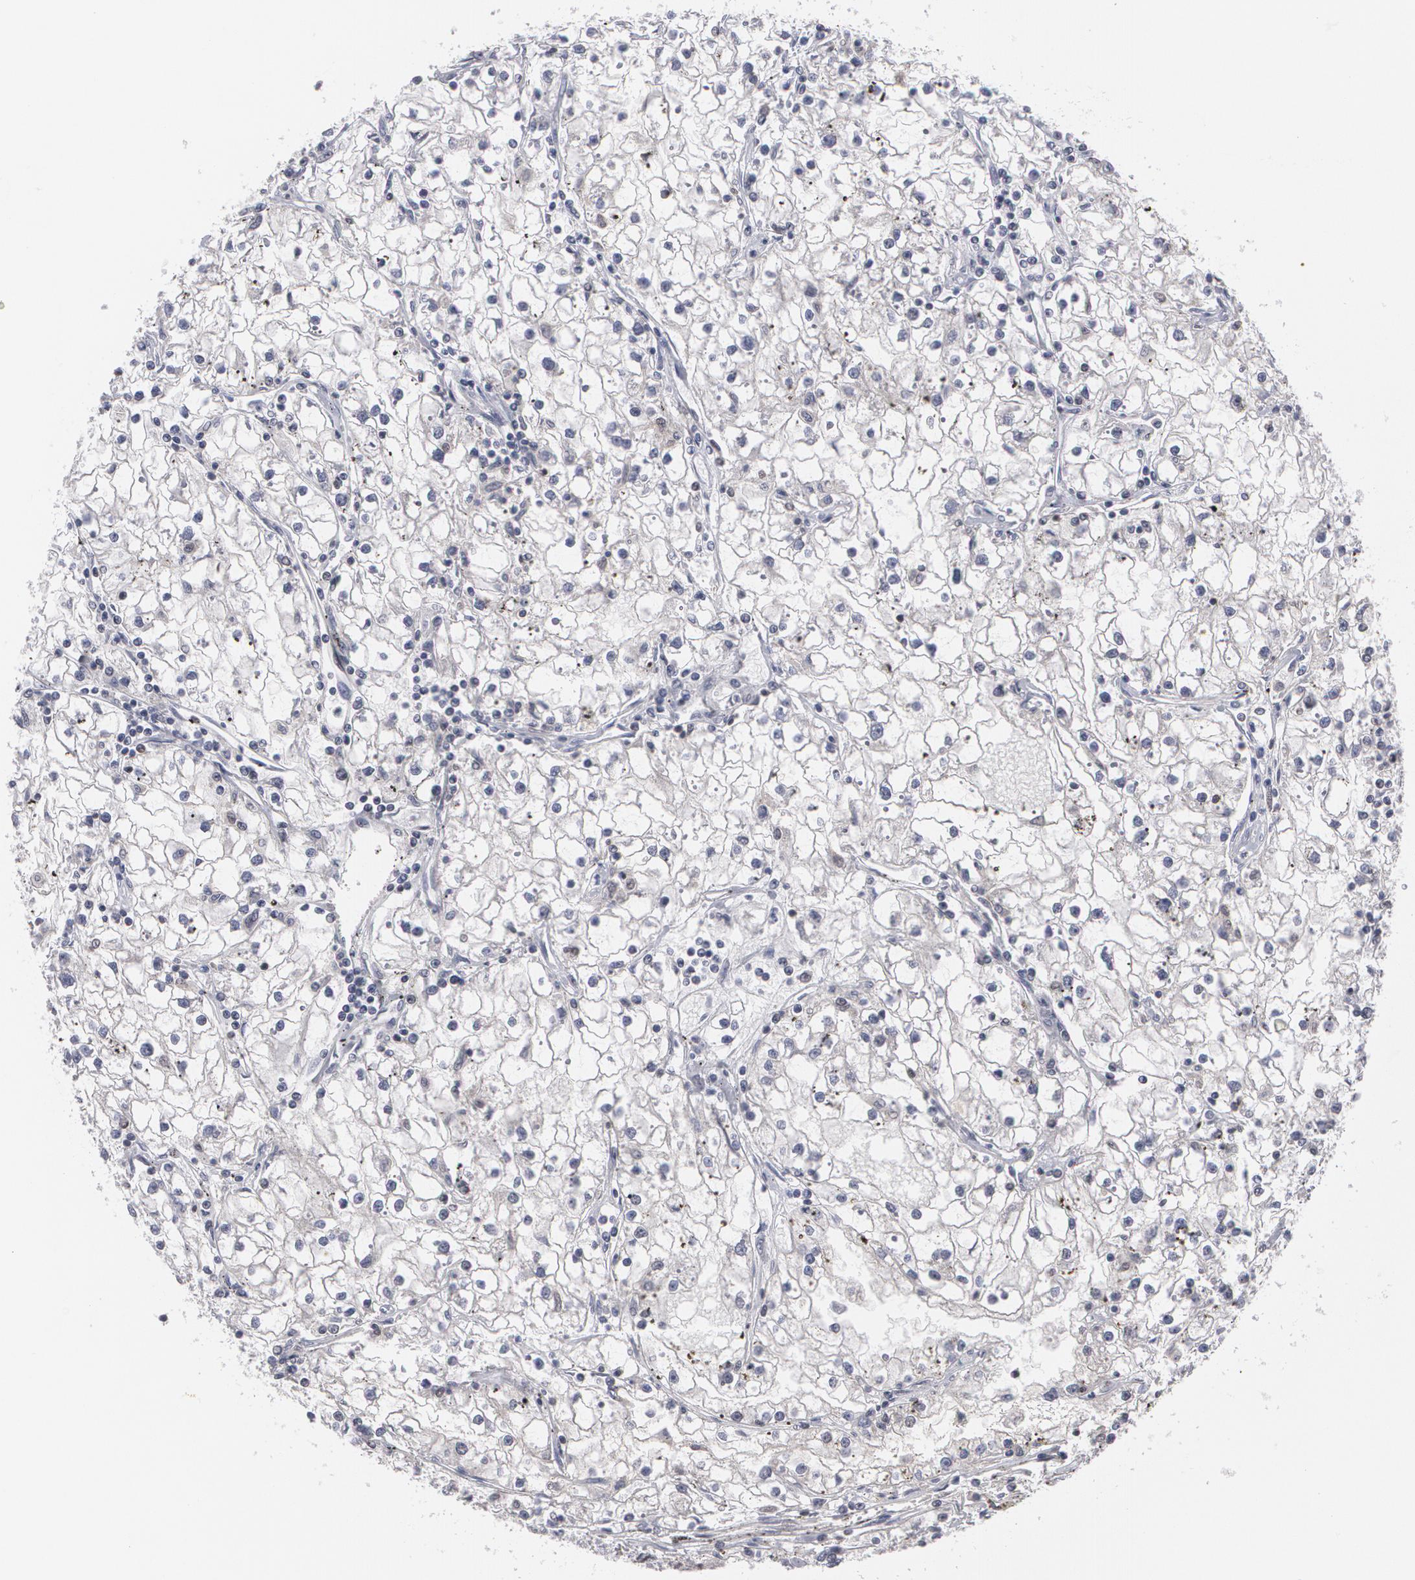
{"staining": {"intensity": "negative", "quantity": "none", "location": "none"}, "tissue": "renal cancer", "cell_type": "Tumor cells", "image_type": "cancer", "snomed": [{"axis": "morphology", "description": "Adenocarcinoma, NOS"}, {"axis": "topography", "description": "Kidney"}], "caption": "Tumor cells are negative for protein expression in human renal adenocarcinoma.", "gene": "MCL1", "patient": {"sex": "male", "age": 56}}